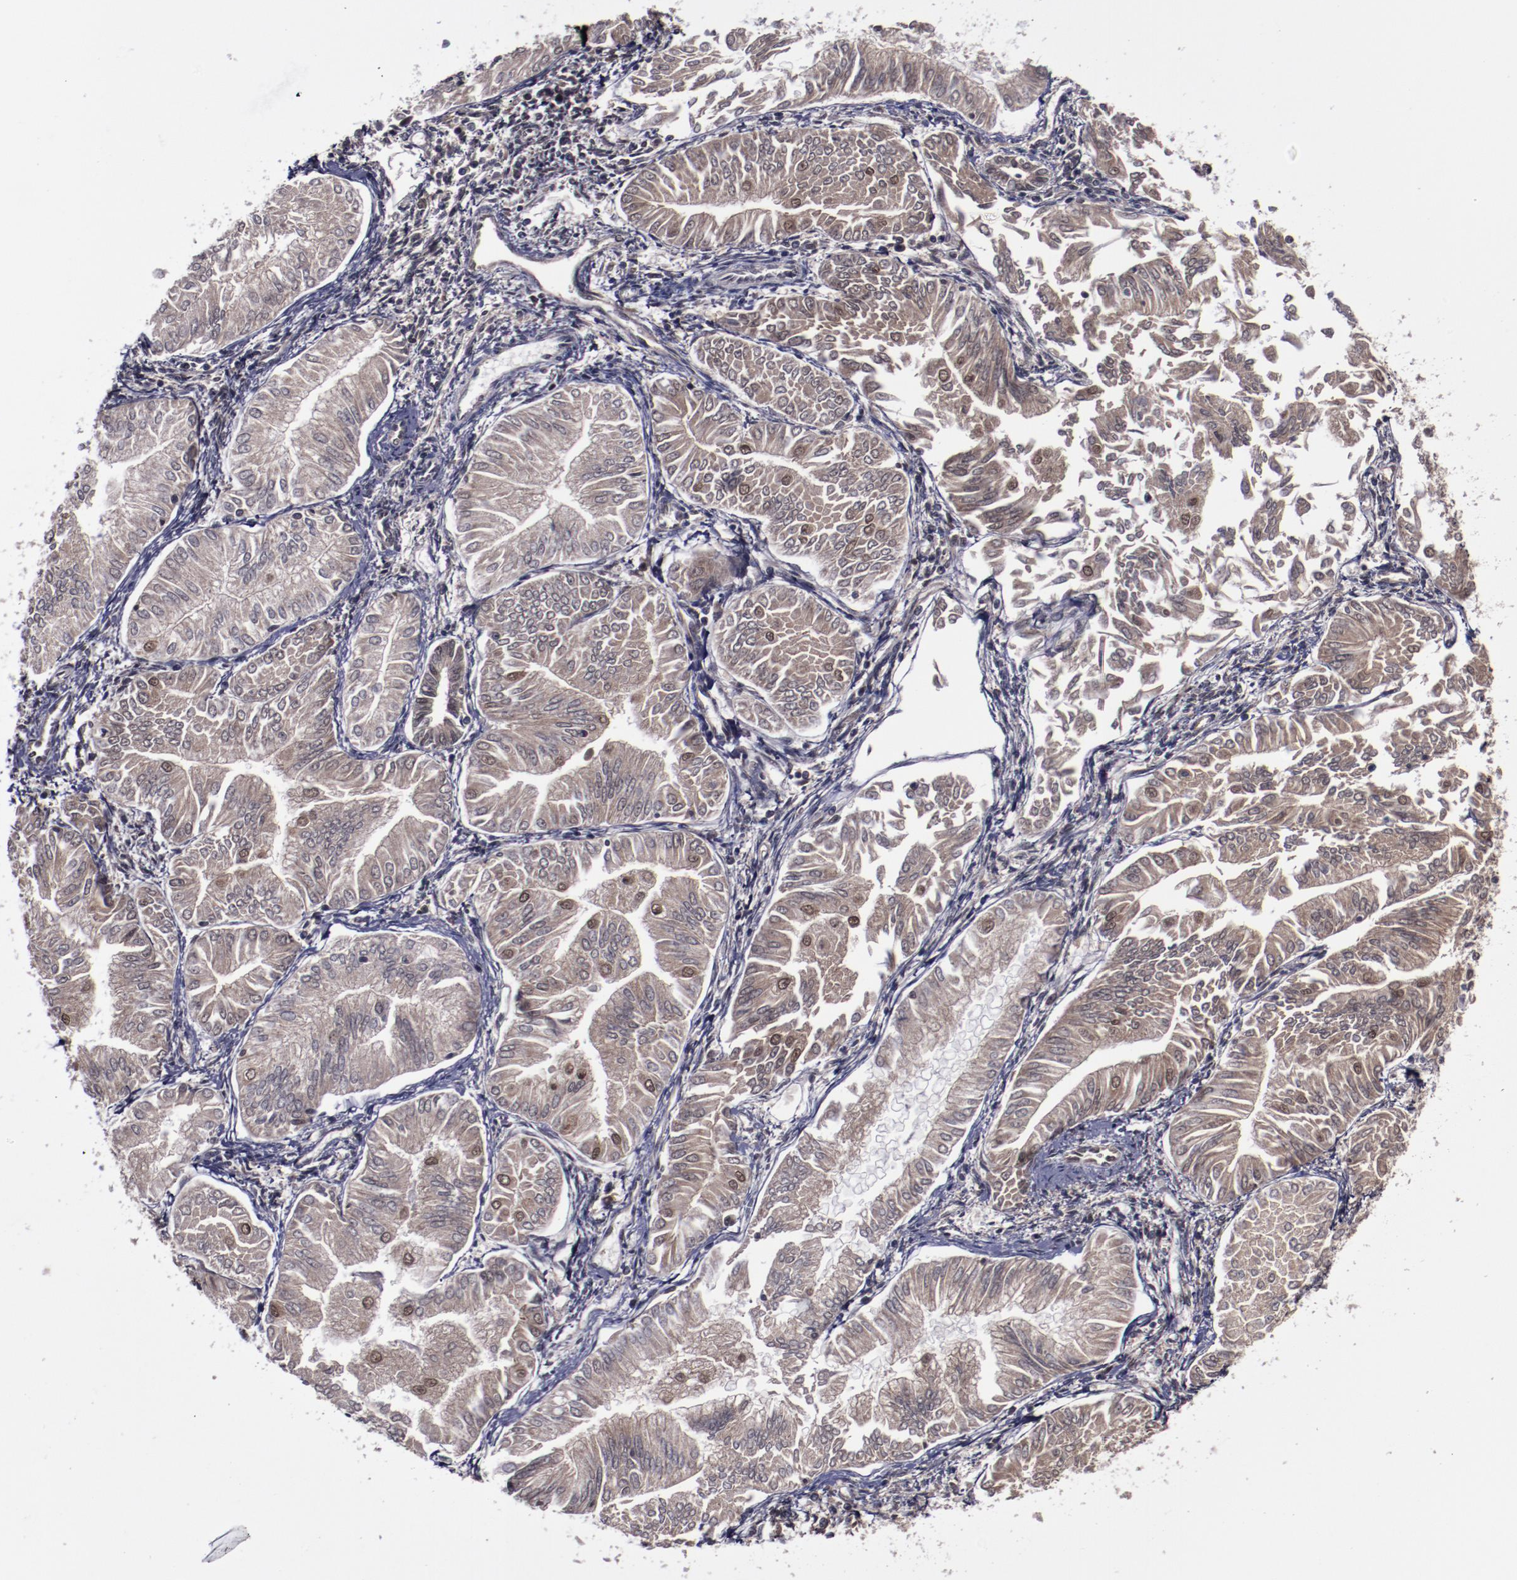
{"staining": {"intensity": "moderate", "quantity": ">75%", "location": "cytoplasmic/membranous,nuclear"}, "tissue": "endometrial cancer", "cell_type": "Tumor cells", "image_type": "cancer", "snomed": [{"axis": "morphology", "description": "Adenocarcinoma, NOS"}, {"axis": "topography", "description": "Endometrium"}], "caption": "About >75% of tumor cells in adenocarcinoma (endometrial) demonstrate moderate cytoplasmic/membranous and nuclear protein positivity as visualized by brown immunohistochemical staining.", "gene": "ERH", "patient": {"sex": "female", "age": 53}}